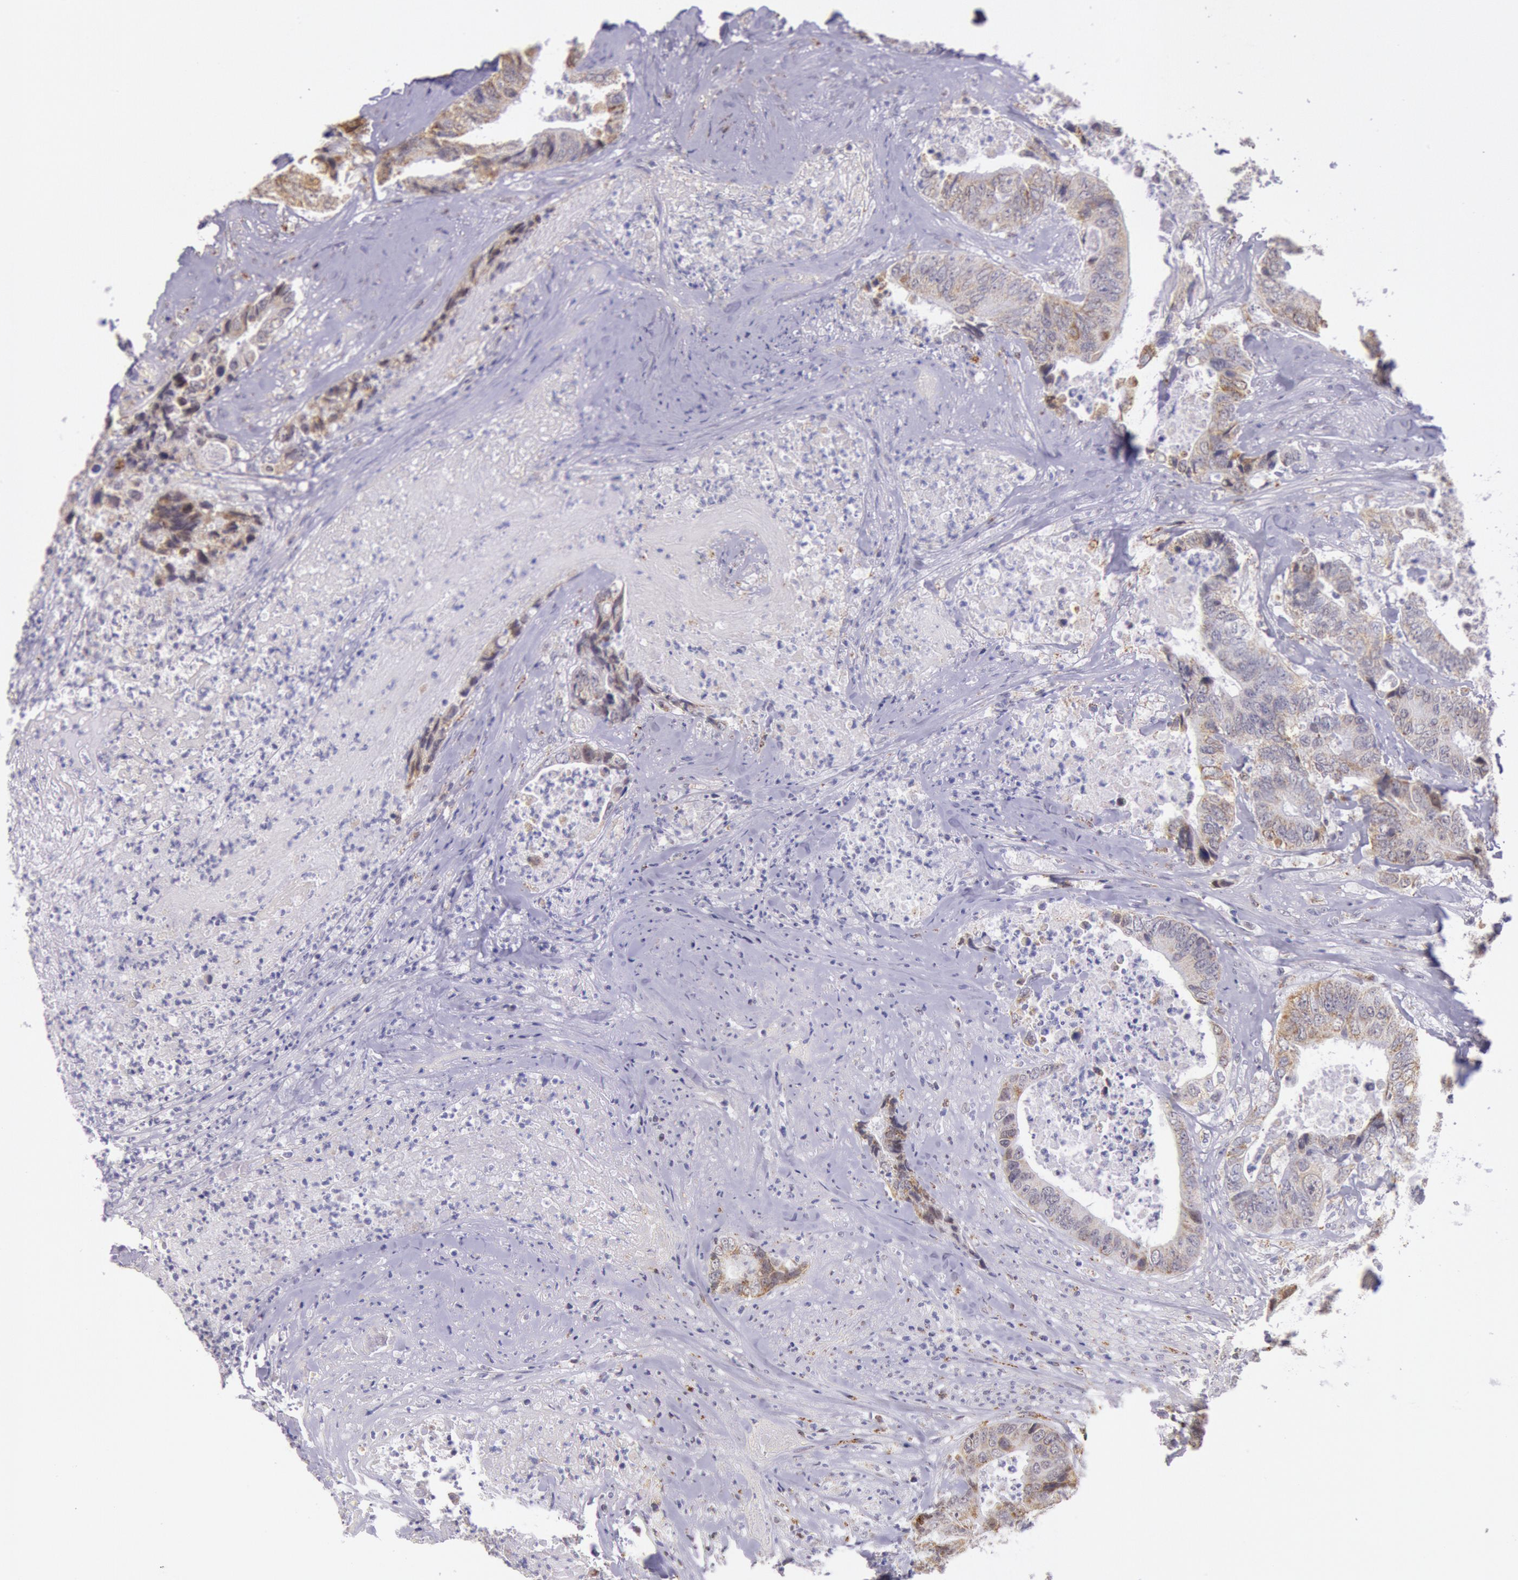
{"staining": {"intensity": "moderate", "quantity": ">75%", "location": "cytoplasmic/membranous"}, "tissue": "colorectal cancer", "cell_type": "Tumor cells", "image_type": "cancer", "snomed": [{"axis": "morphology", "description": "Adenocarcinoma, NOS"}, {"axis": "topography", "description": "Rectum"}], "caption": "Immunohistochemistry (IHC) staining of colorectal cancer, which exhibits medium levels of moderate cytoplasmic/membranous positivity in approximately >75% of tumor cells indicating moderate cytoplasmic/membranous protein expression. The staining was performed using DAB (3,3'-diaminobenzidine) (brown) for protein detection and nuclei were counterstained in hematoxylin (blue).", "gene": "FRMD6", "patient": {"sex": "female", "age": 65}}